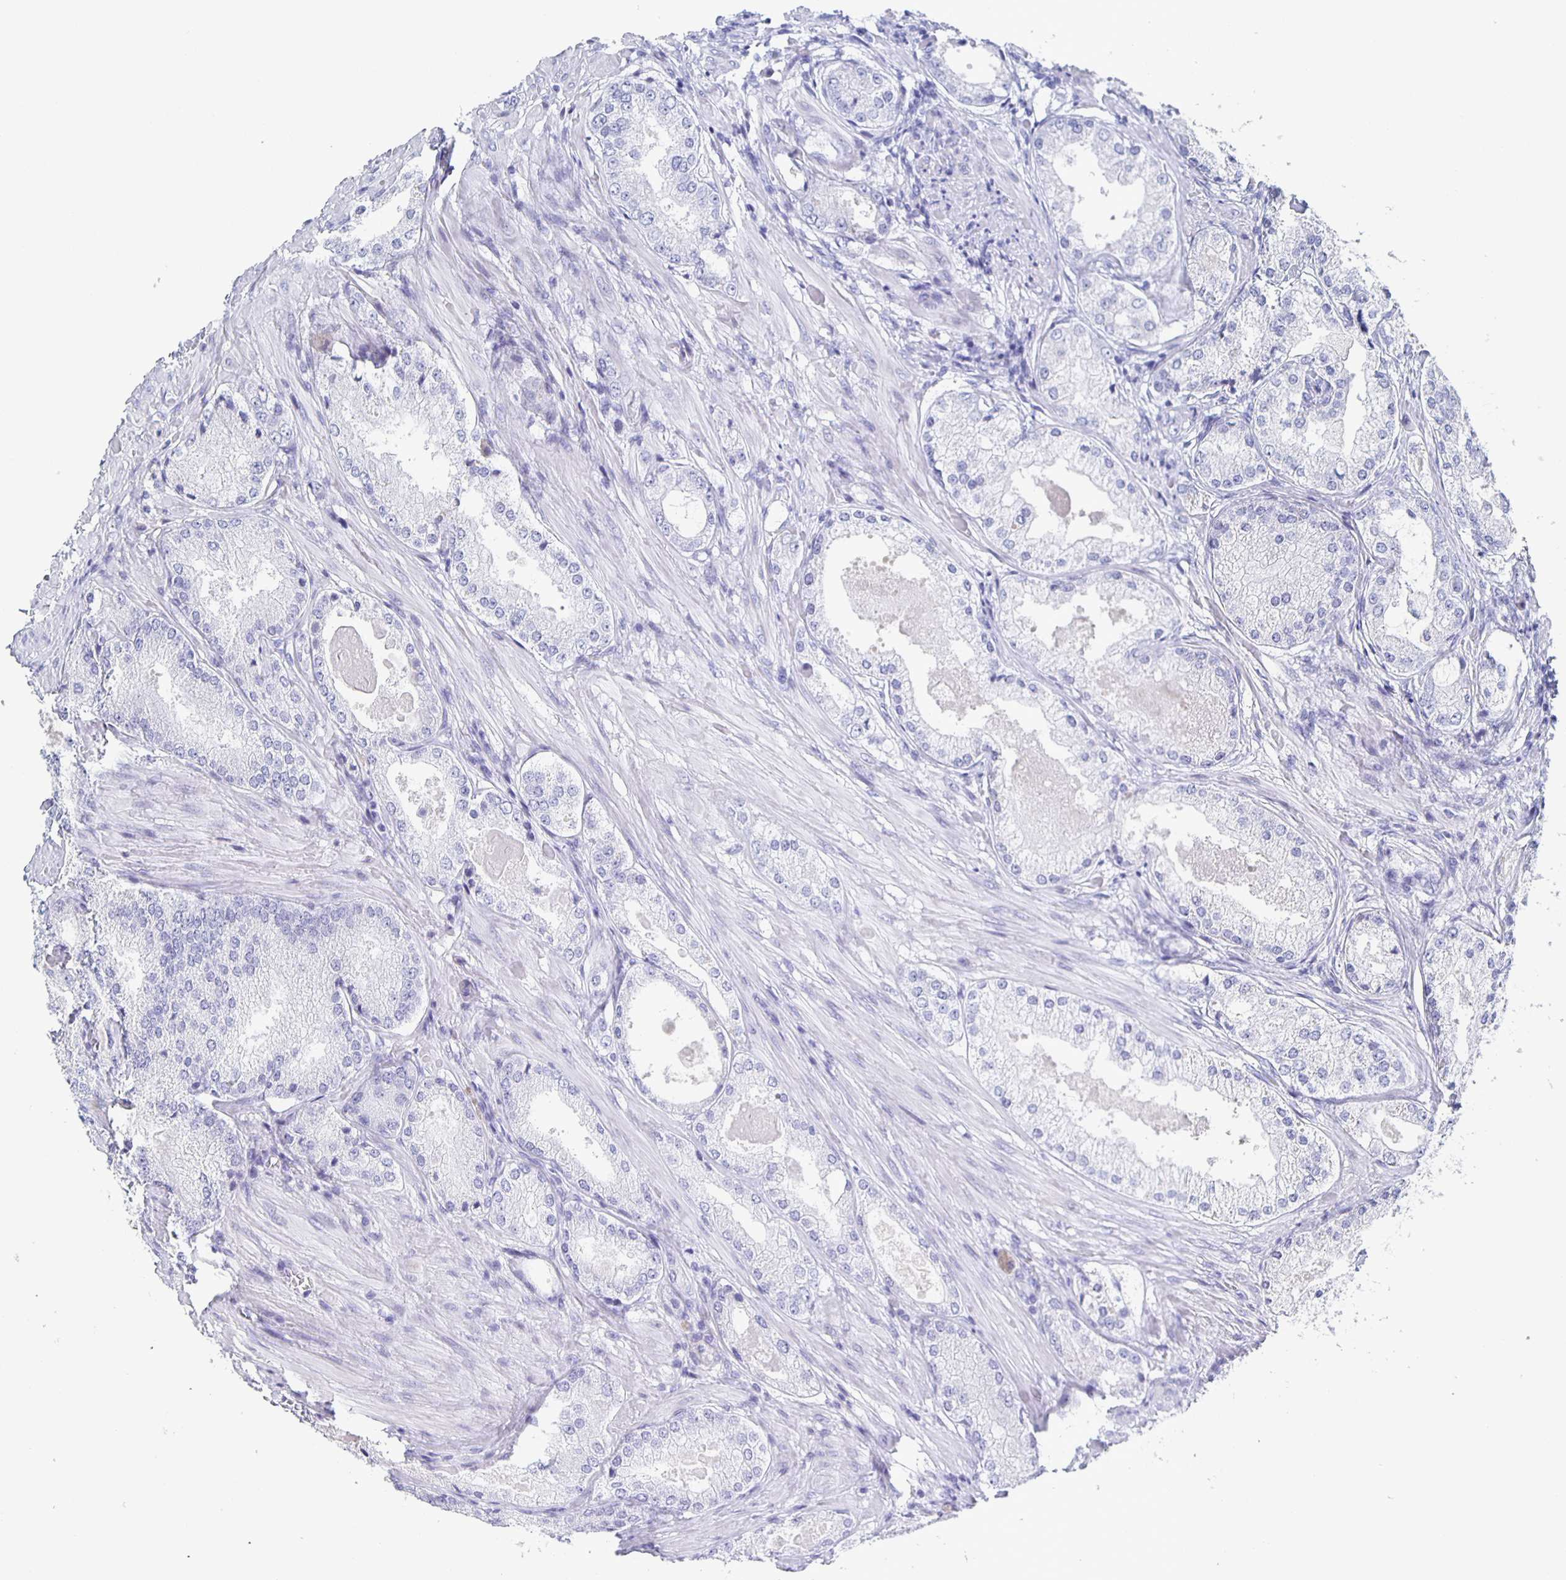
{"staining": {"intensity": "negative", "quantity": "none", "location": "none"}, "tissue": "prostate cancer", "cell_type": "Tumor cells", "image_type": "cancer", "snomed": [{"axis": "morphology", "description": "Adenocarcinoma, Low grade"}, {"axis": "topography", "description": "Prostate"}], "caption": "Immunohistochemical staining of prostate low-grade adenocarcinoma exhibits no significant positivity in tumor cells.", "gene": "CCDC17", "patient": {"sex": "male", "age": 68}}